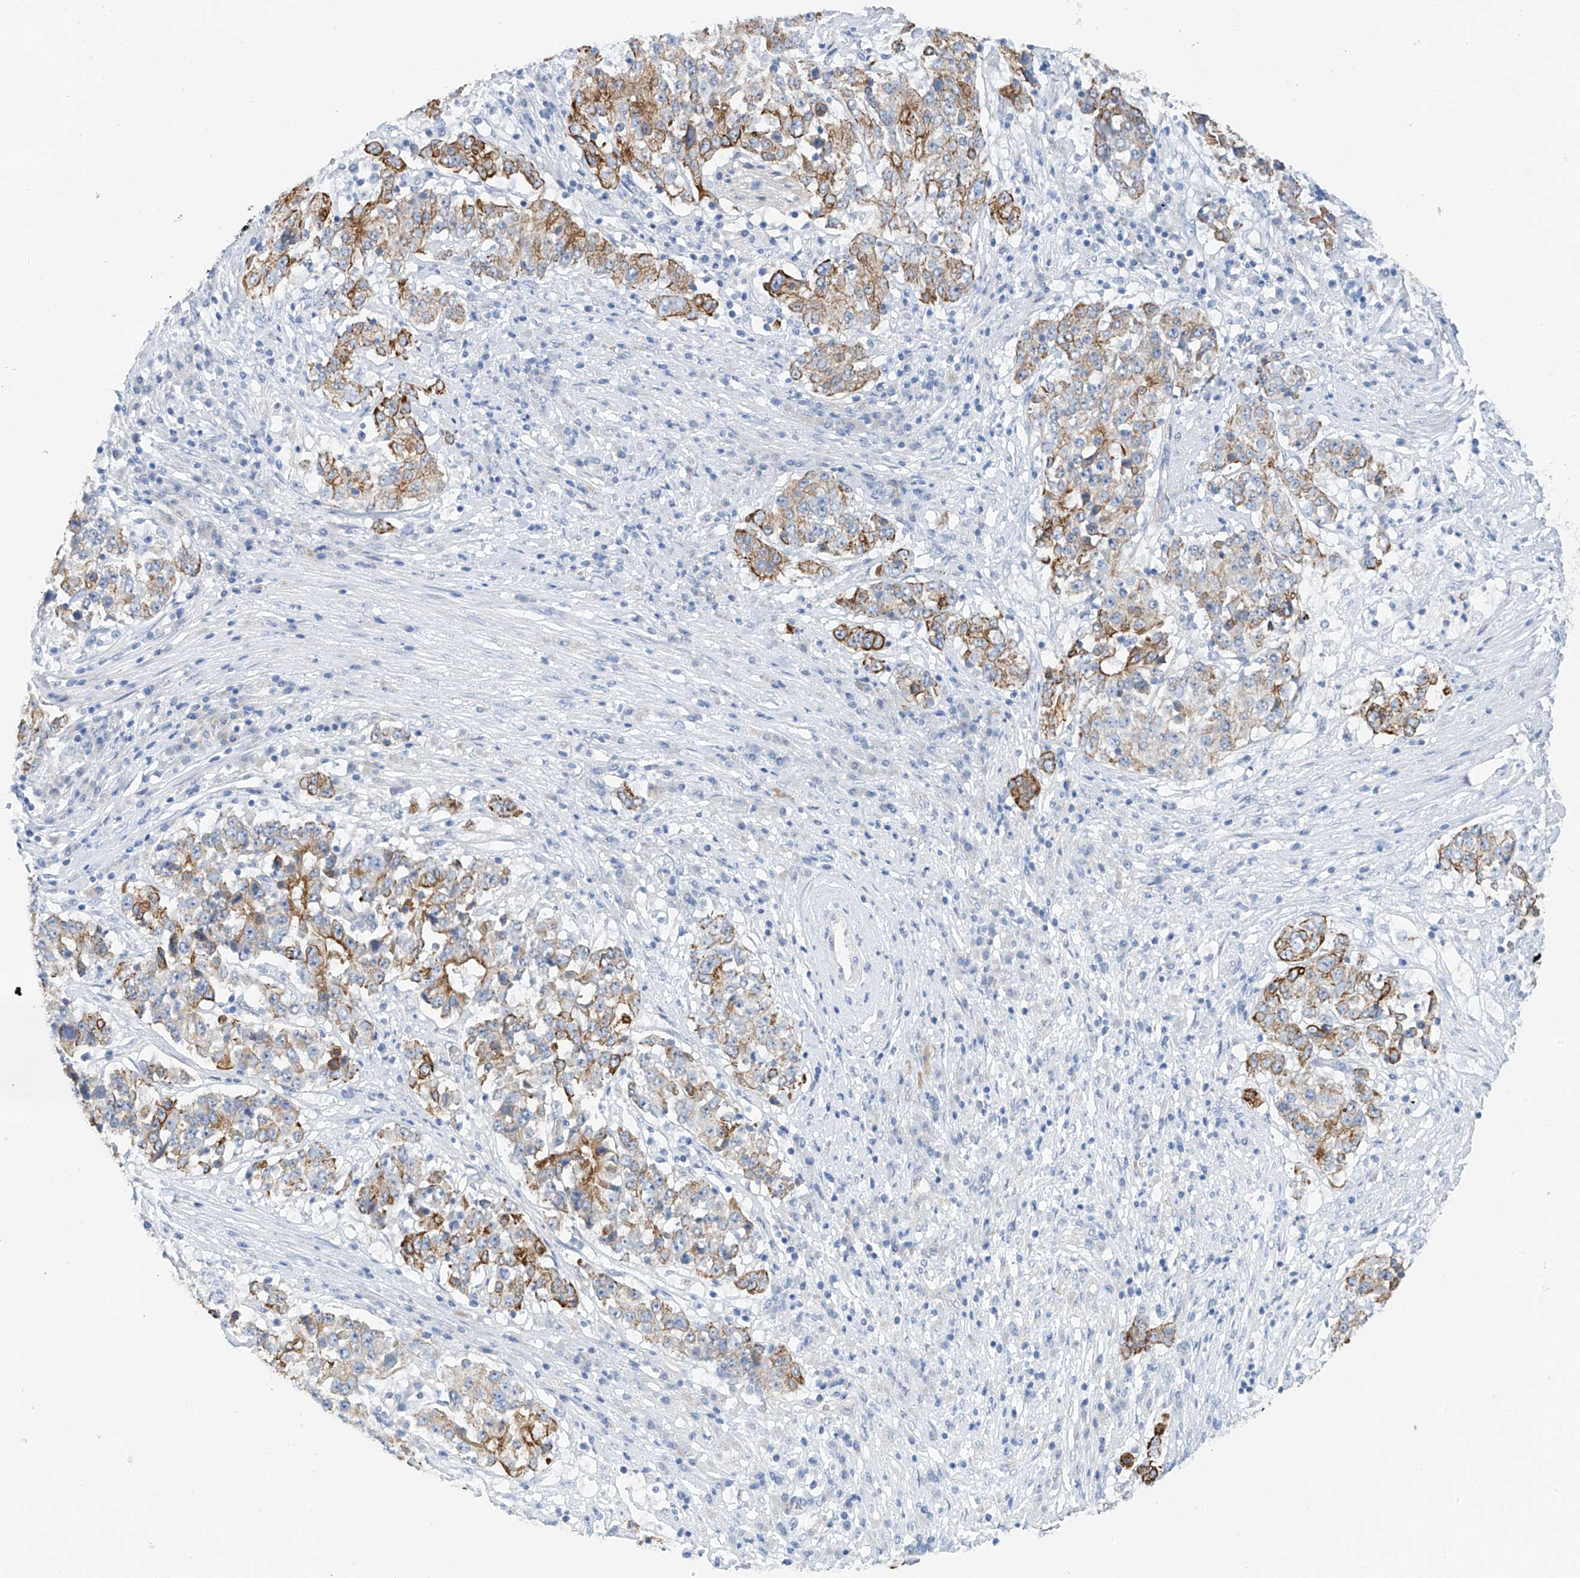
{"staining": {"intensity": "strong", "quantity": "25%-75%", "location": "cytoplasmic/membranous"}, "tissue": "stomach cancer", "cell_type": "Tumor cells", "image_type": "cancer", "snomed": [{"axis": "morphology", "description": "Adenocarcinoma, NOS"}, {"axis": "topography", "description": "Stomach"}], "caption": "A micrograph of human stomach cancer (adenocarcinoma) stained for a protein shows strong cytoplasmic/membranous brown staining in tumor cells.", "gene": "PIK3C2B", "patient": {"sex": "male", "age": 59}}